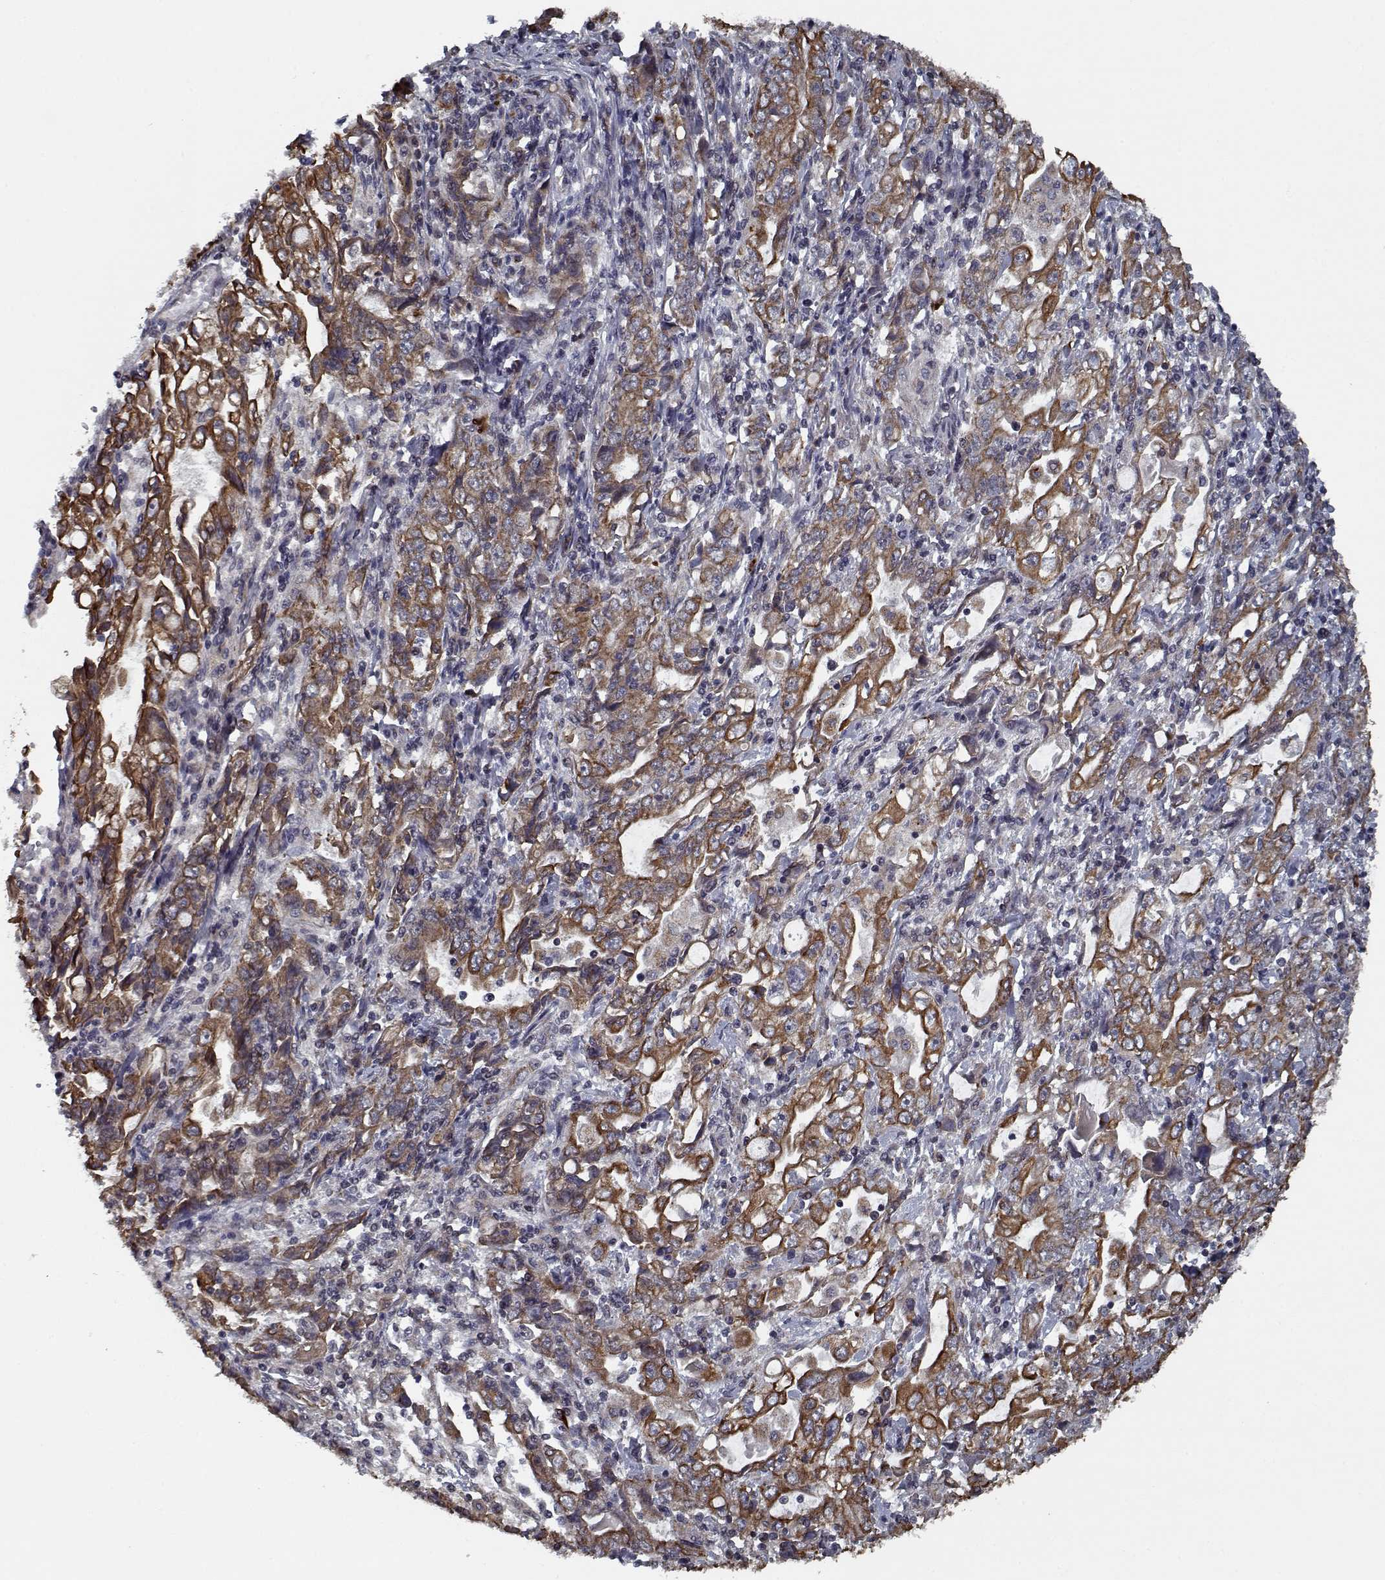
{"staining": {"intensity": "moderate", "quantity": ">75%", "location": "cytoplasmic/membranous"}, "tissue": "stomach cancer", "cell_type": "Tumor cells", "image_type": "cancer", "snomed": [{"axis": "morphology", "description": "Adenocarcinoma, NOS"}, {"axis": "topography", "description": "Stomach, lower"}], "caption": "This is an image of IHC staining of stomach adenocarcinoma, which shows moderate expression in the cytoplasmic/membranous of tumor cells.", "gene": "NLK", "patient": {"sex": "female", "age": 72}}